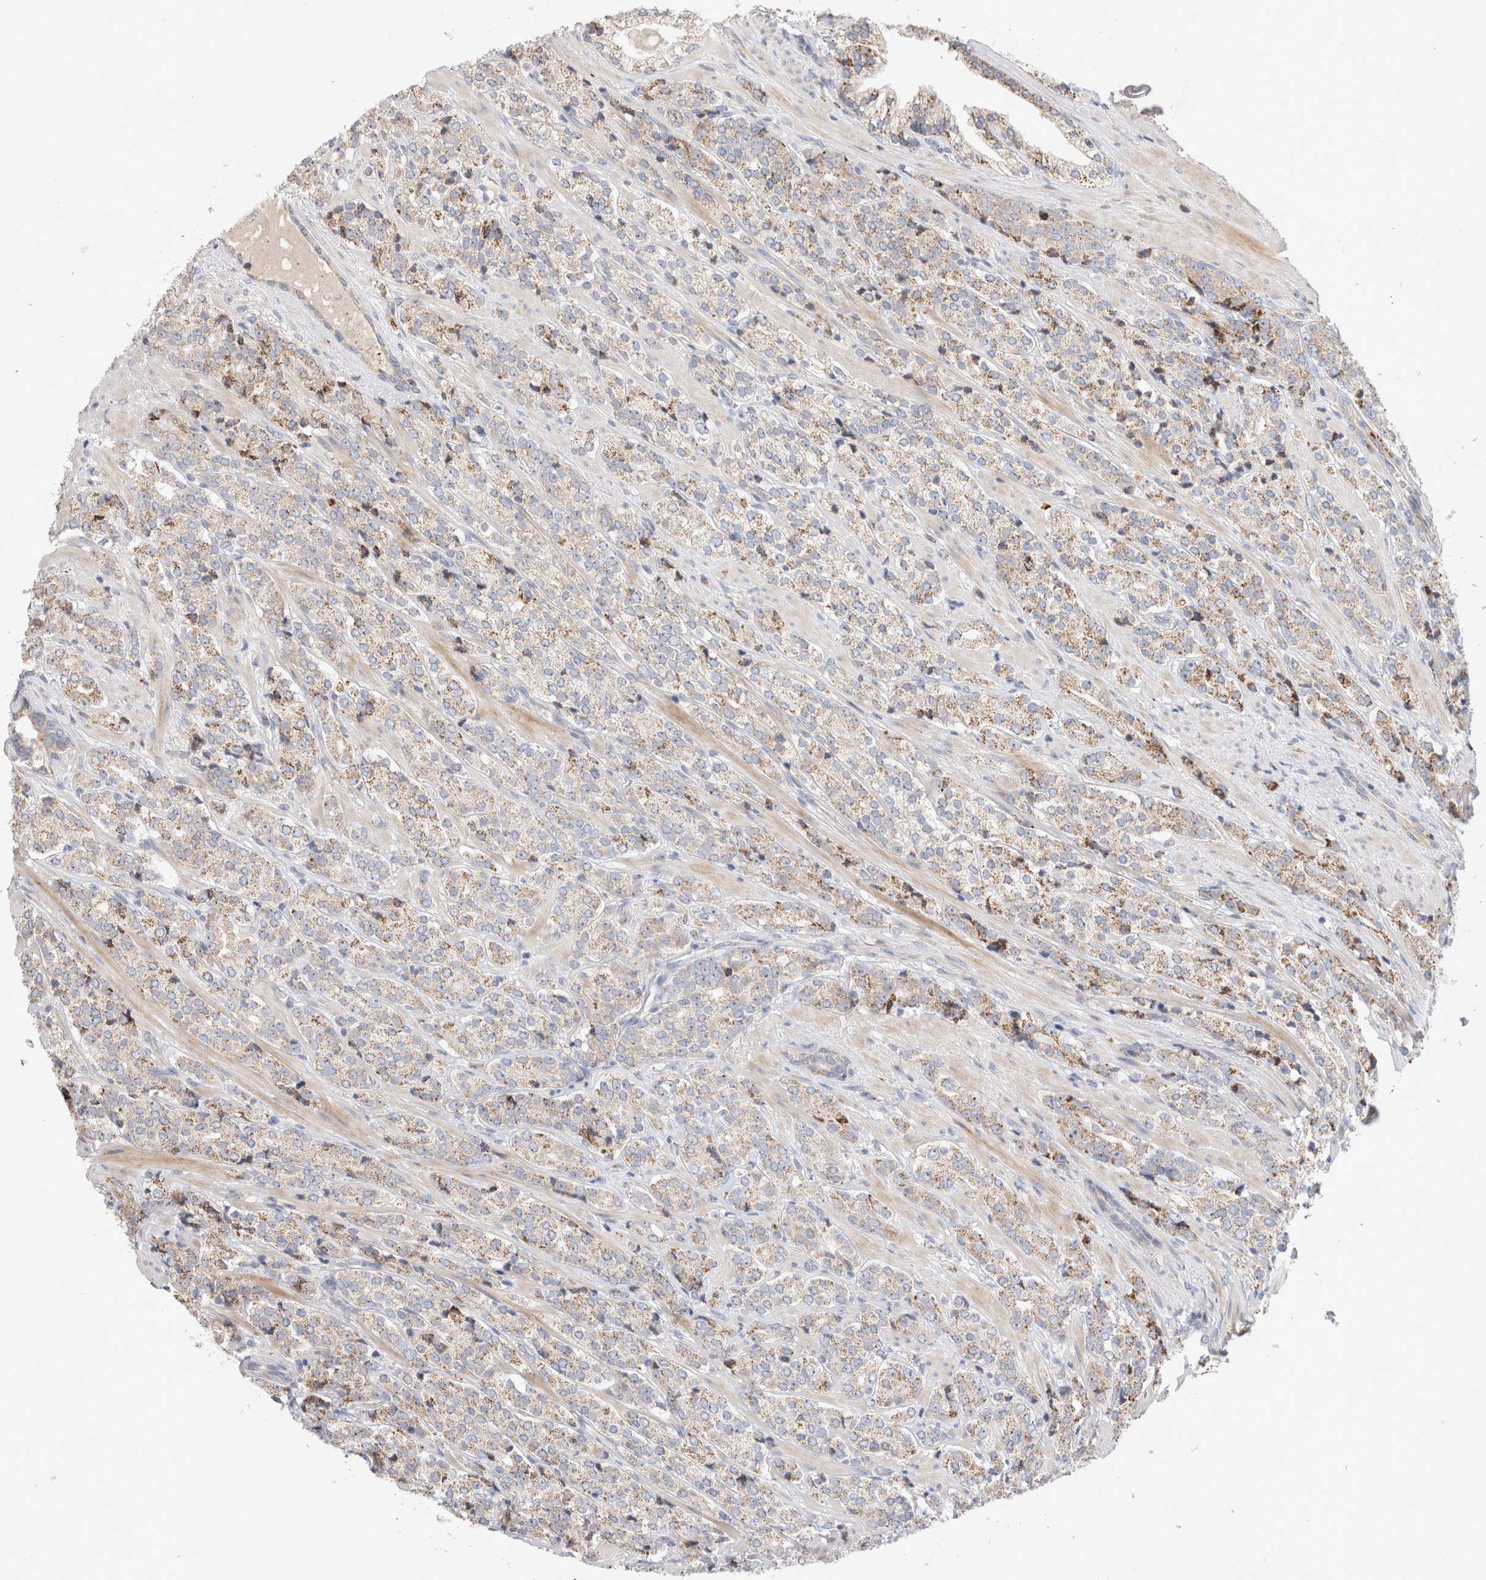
{"staining": {"intensity": "weak", "quantity": ">75%", "location": "cytoplasmic/membranous"}, "tissue": "prostate cancer", "cell_type": "Tumor cells", "image_type": "cancer", "snomed": [{"axis": "morphology", "description": "Adenocarcinoma, High grade"}, {"axis": "topography", "description": "Prostate"}], "caption": "This image reveals immunohistochemistry (IHC) staining of human high-grade adenocarcinoma (prostate), with low weak cytoplasmic/membranous expression in approximately >75% of tumor cells.", "gene": "CHADL", "patient": {"sex": "male", "age": 71}}